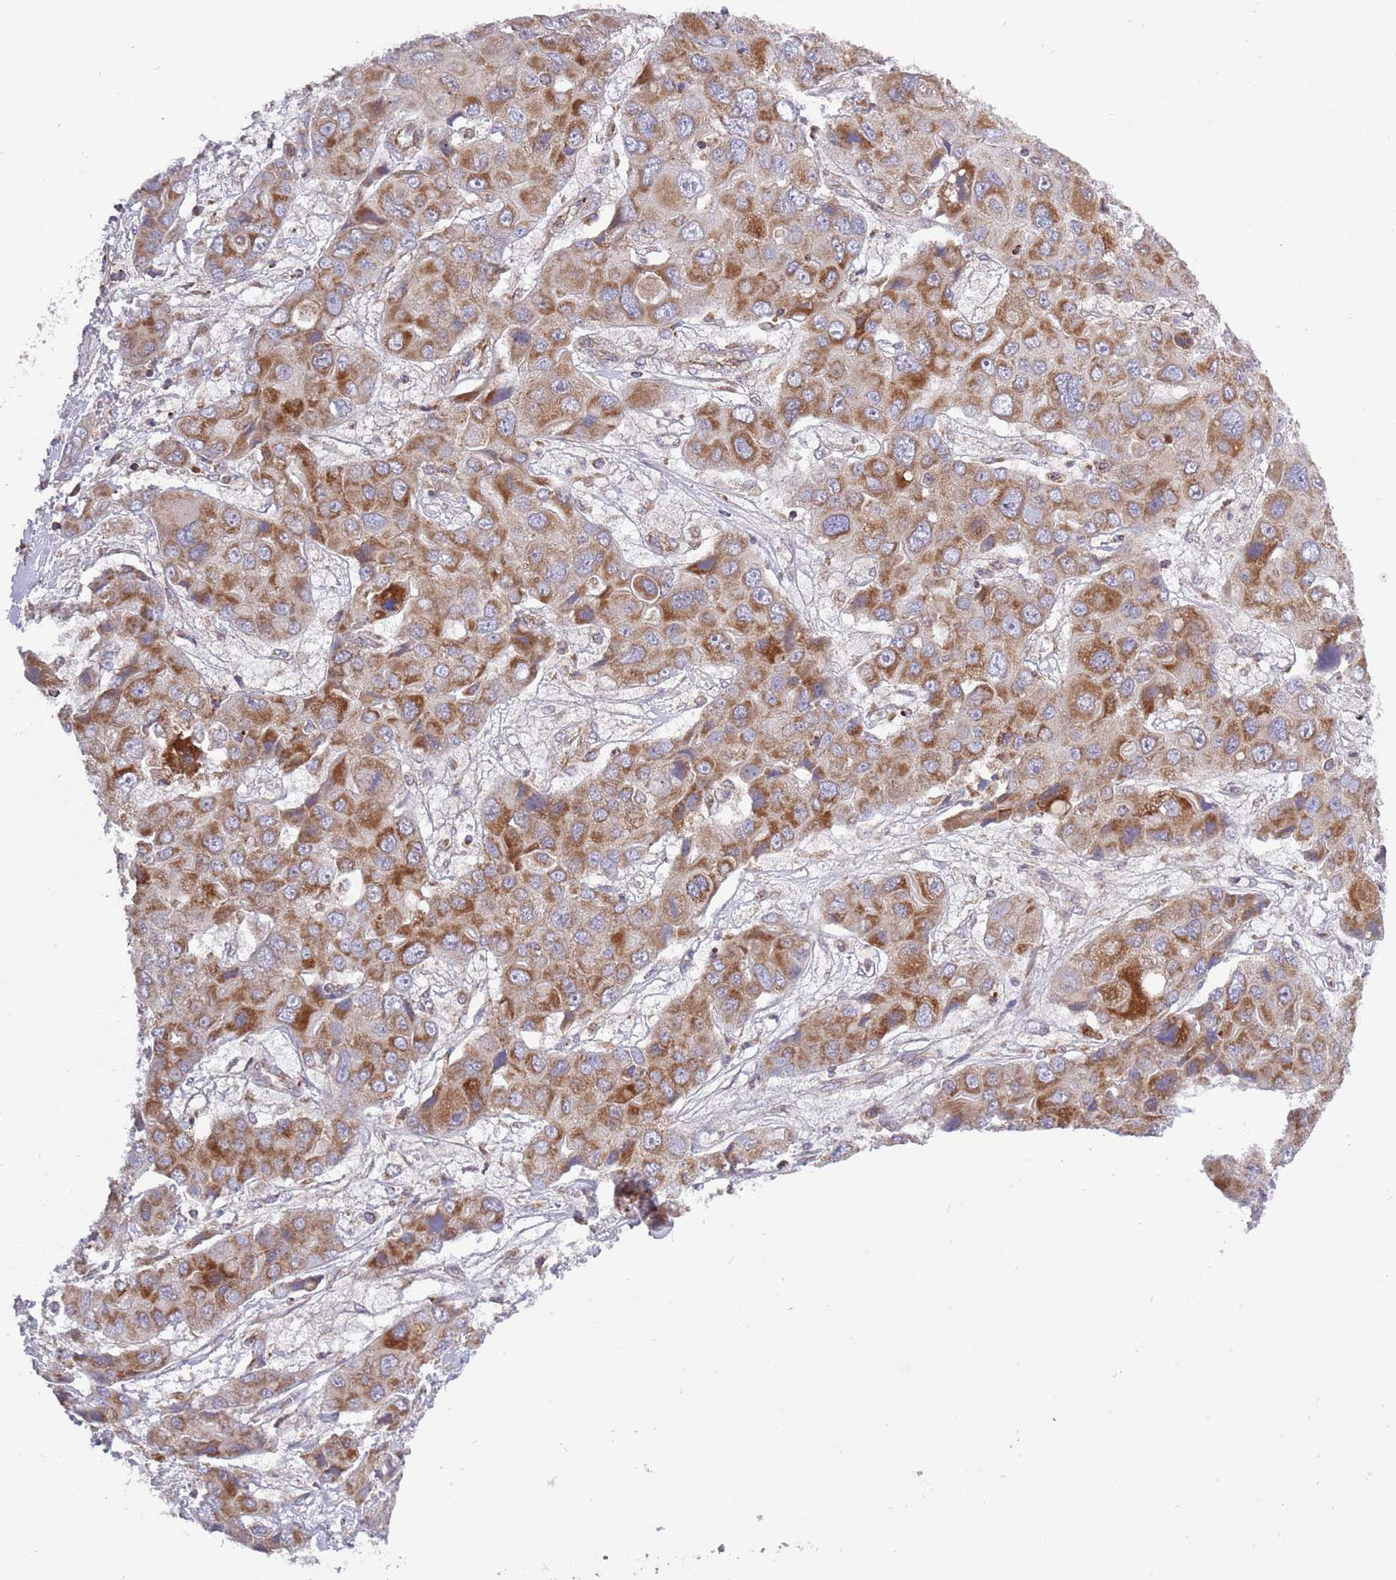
{"staining": {"intensity": "strong", "quantity": ">75%", "location": "cytoplasmic/membranous"}, "tissue": "liver cancer", "cell_type": "Tumor cells", "image_type": "cancer", "snomed": [{"axis": "morphology", "description": "Cholangiocarcinoma"}, {"axis": "topography", "description": "Liver"}], "caption": "This is a micrograph of IHC staining of cholangiocarcinoma (liver), which shows strong expression in the cytoplasmic/membranous of tumor cells.", "gene": "IRS4", "patient": {"sex": "male", "age": 67}}